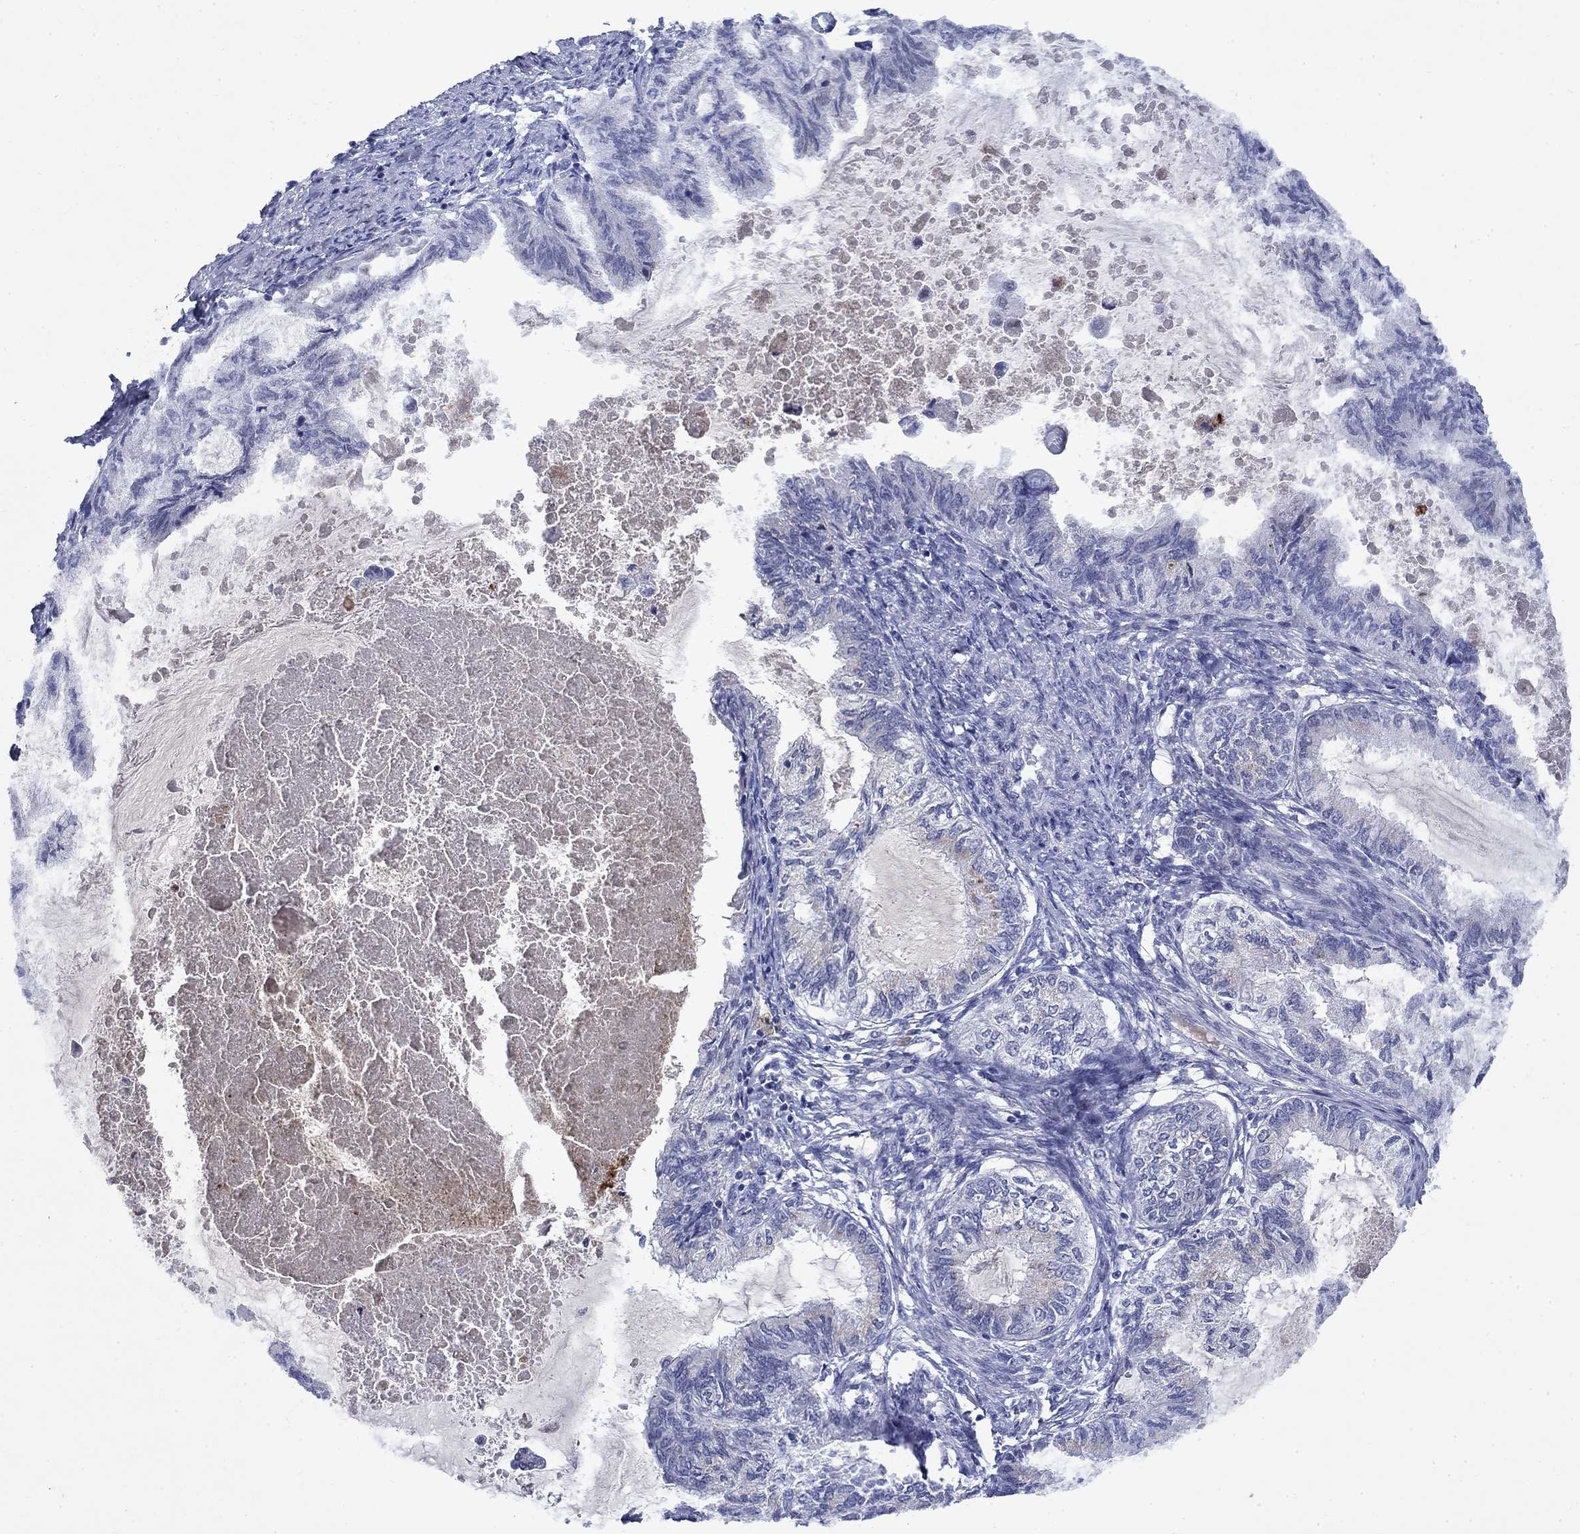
{"staining": {"intensity": "negative", "quantity": "none", "location": "none"}, "tissue": "endometrial cancer", "cell_type": "Tumor cells", "image_type": "cancer", "snomed": [{"axis": "morphology", "description": "Adenocarcinoma, NOS"}, {"axis": "topography", "description": "Endometrium"}], "caption": "Immunohistochemistry of endometrial adenocarcinoma reveals no positivity in tumor cells.", "gene": "STAB2", "patient": {"sex": "female", "age": 86}}